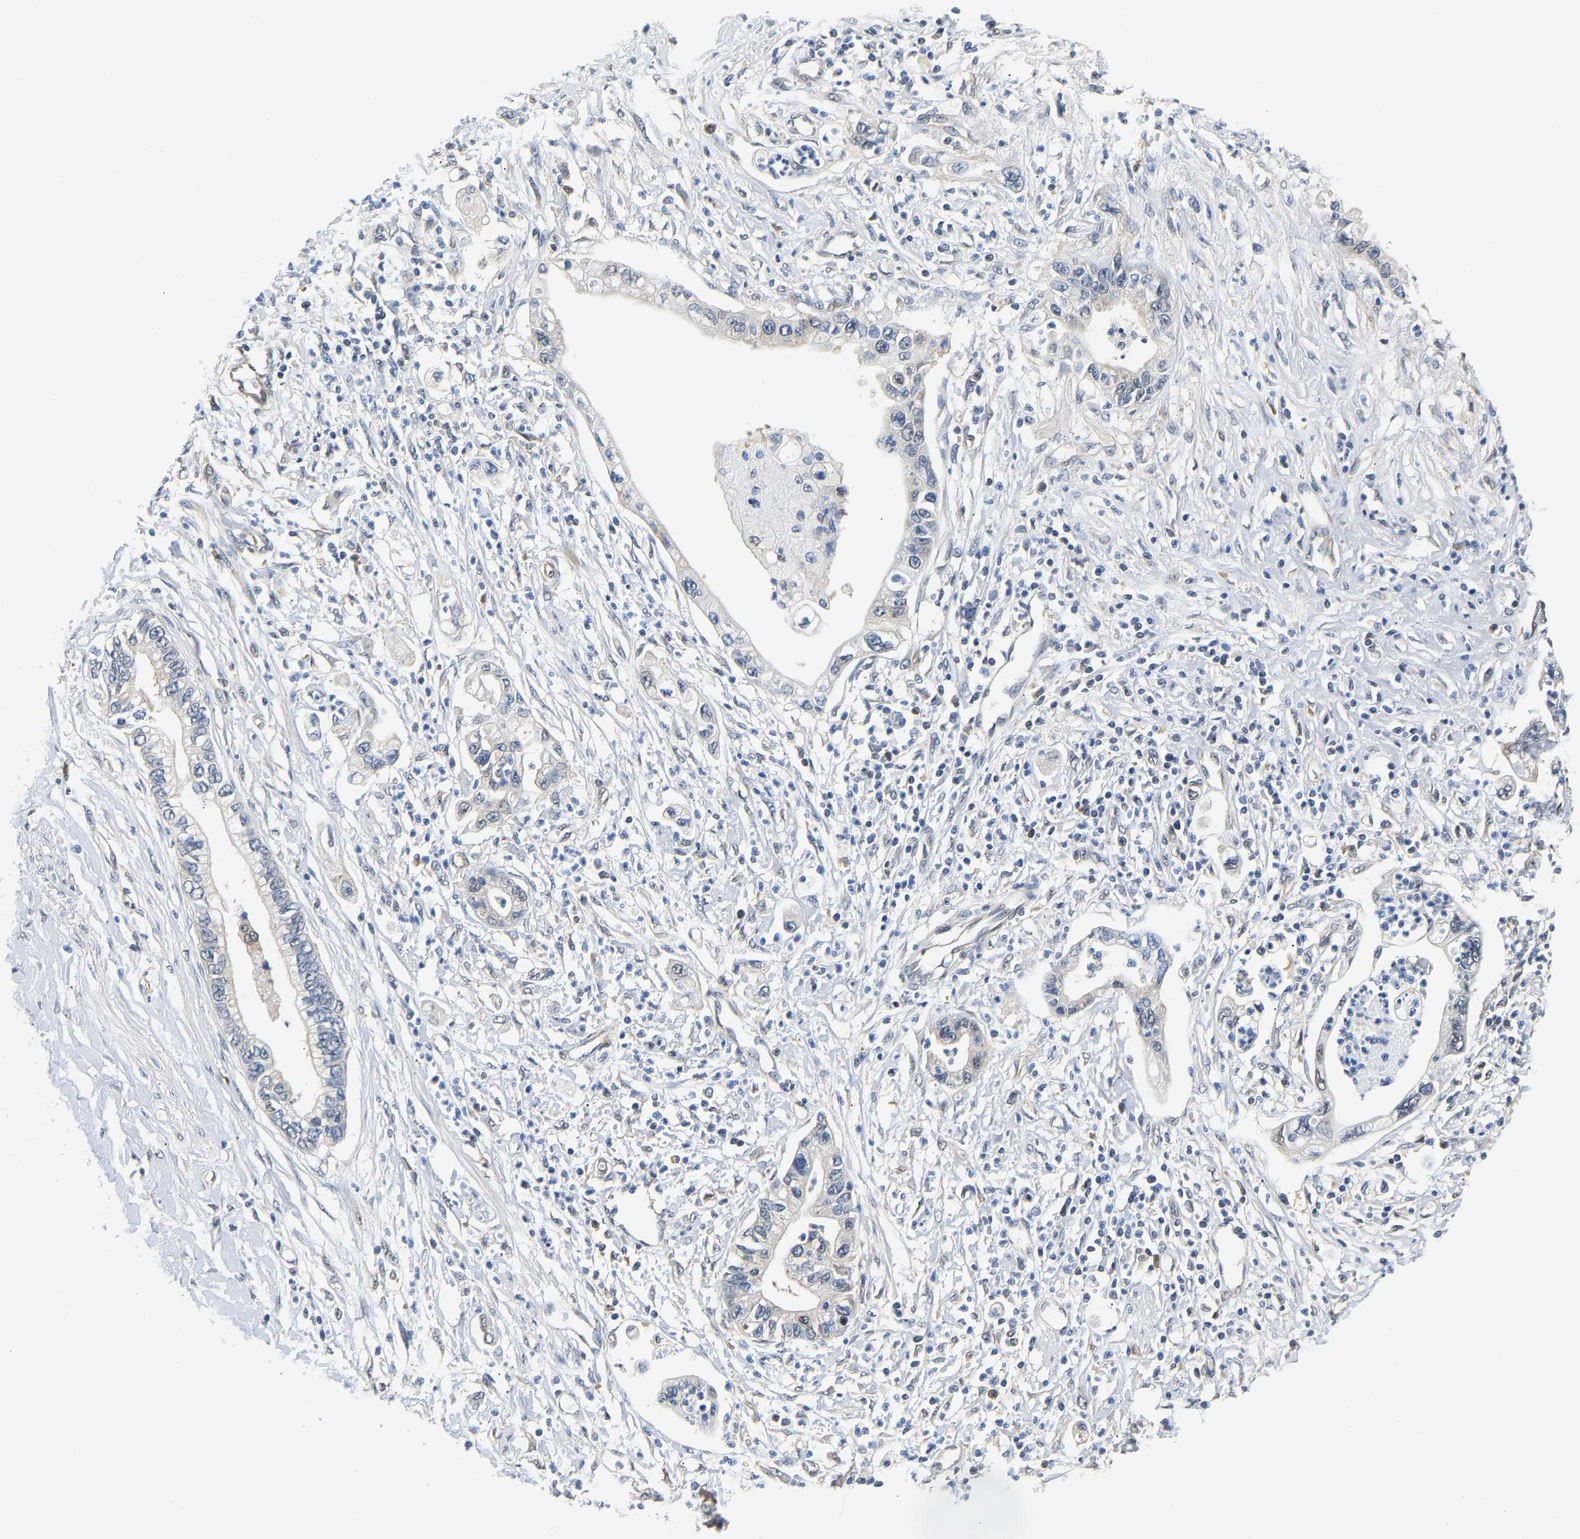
{"staining": {"intensity": "negative", "quantity": "none", "location": "none"}, "tissue": "pancreatic cancer", "cell_type": "Tumor cells", "image_type": "cancer", "snomed": [{"axis": "morphology", "description": "Adenocarcinoma, NOS"}, {"axis": "topography", "description": "Pancreas"}], "caption": "Tumor cells show no significant staining in pancreatic cancer.", "gene": "ARHGEF12", "patient": {"sex": "male", "age": 56}}